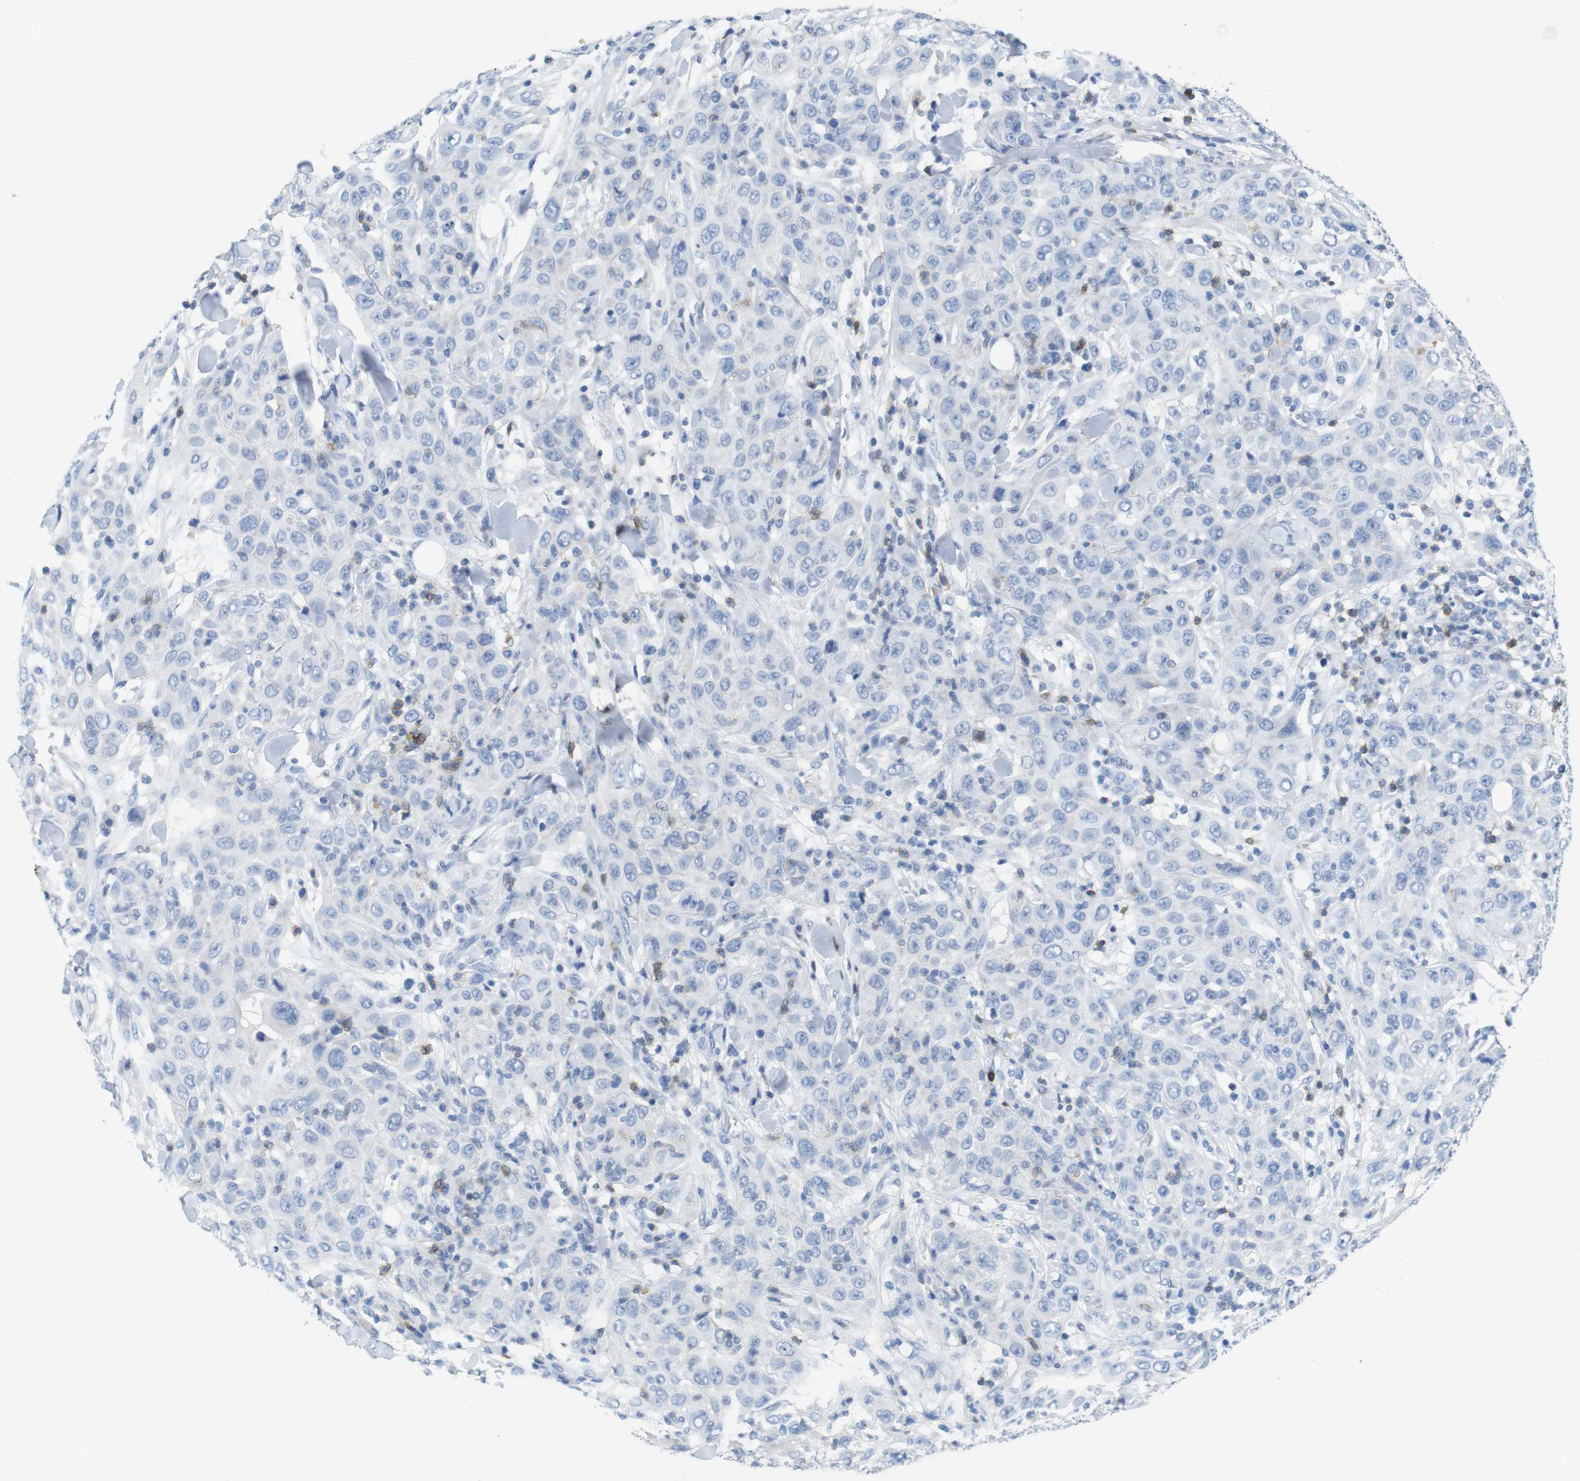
{"staining": {"intensity": "negative", "quantity": "none", "location": "none"}, "tissue": "skin cancer", "cell_type": "Tumor cells", "image_type": "cancer", "snomed": [{"axis": "morphology", "description": "Squamous cell carcinoma, NOS"}, {"axis": "topography", "description": "Skin"}], "caption": "Tumor cells show no significant expression in squamous cell carcinoma (skin).", "gene": "CD5", "patient": {"sex": "female", "age": 88}}